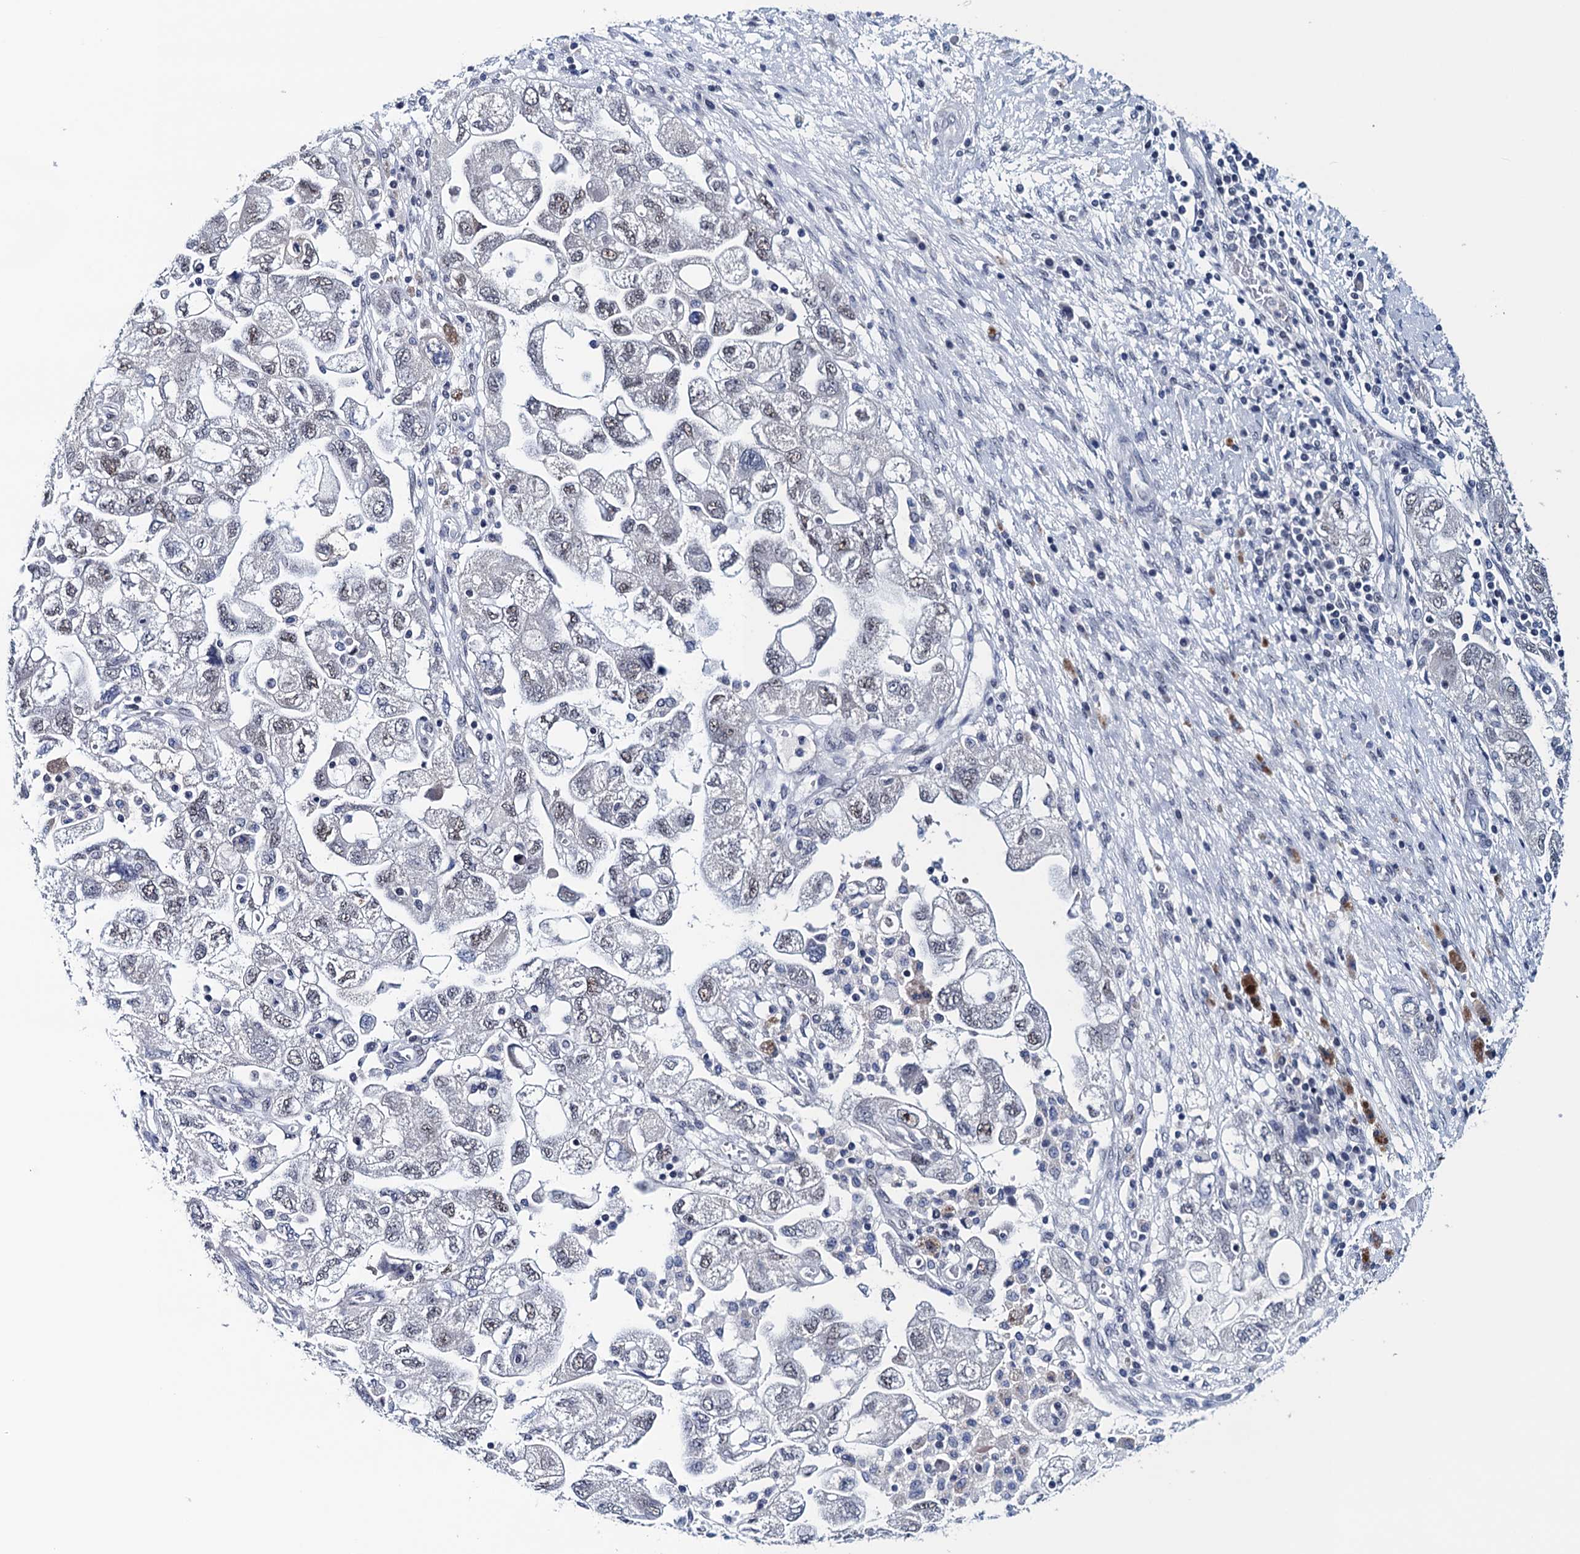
{"staining": {"intensity": "weak", "quantity": "25%-75%", "location": "nuclear"}, "tissue": "ovarian cancer", "cell_type": "Tumor cells", "image_type": "cancer", "snomed": [{"axis": "morphology", "description": "Carcinoma, NOS"}, {"axis": "morphology", "description": "Cystadenocarcinoma, serous, NOS"}, {"axis": "topography", "description": "Ovary"}], "caption": "The histopathology image shows staining of serous cystadenocarcinoma (ovarian), revealing weak nuclear protein positivity (brown color) within tumor cells.", "gene": "FNBP4", "patient": {"sex": "female", "age": 69}}